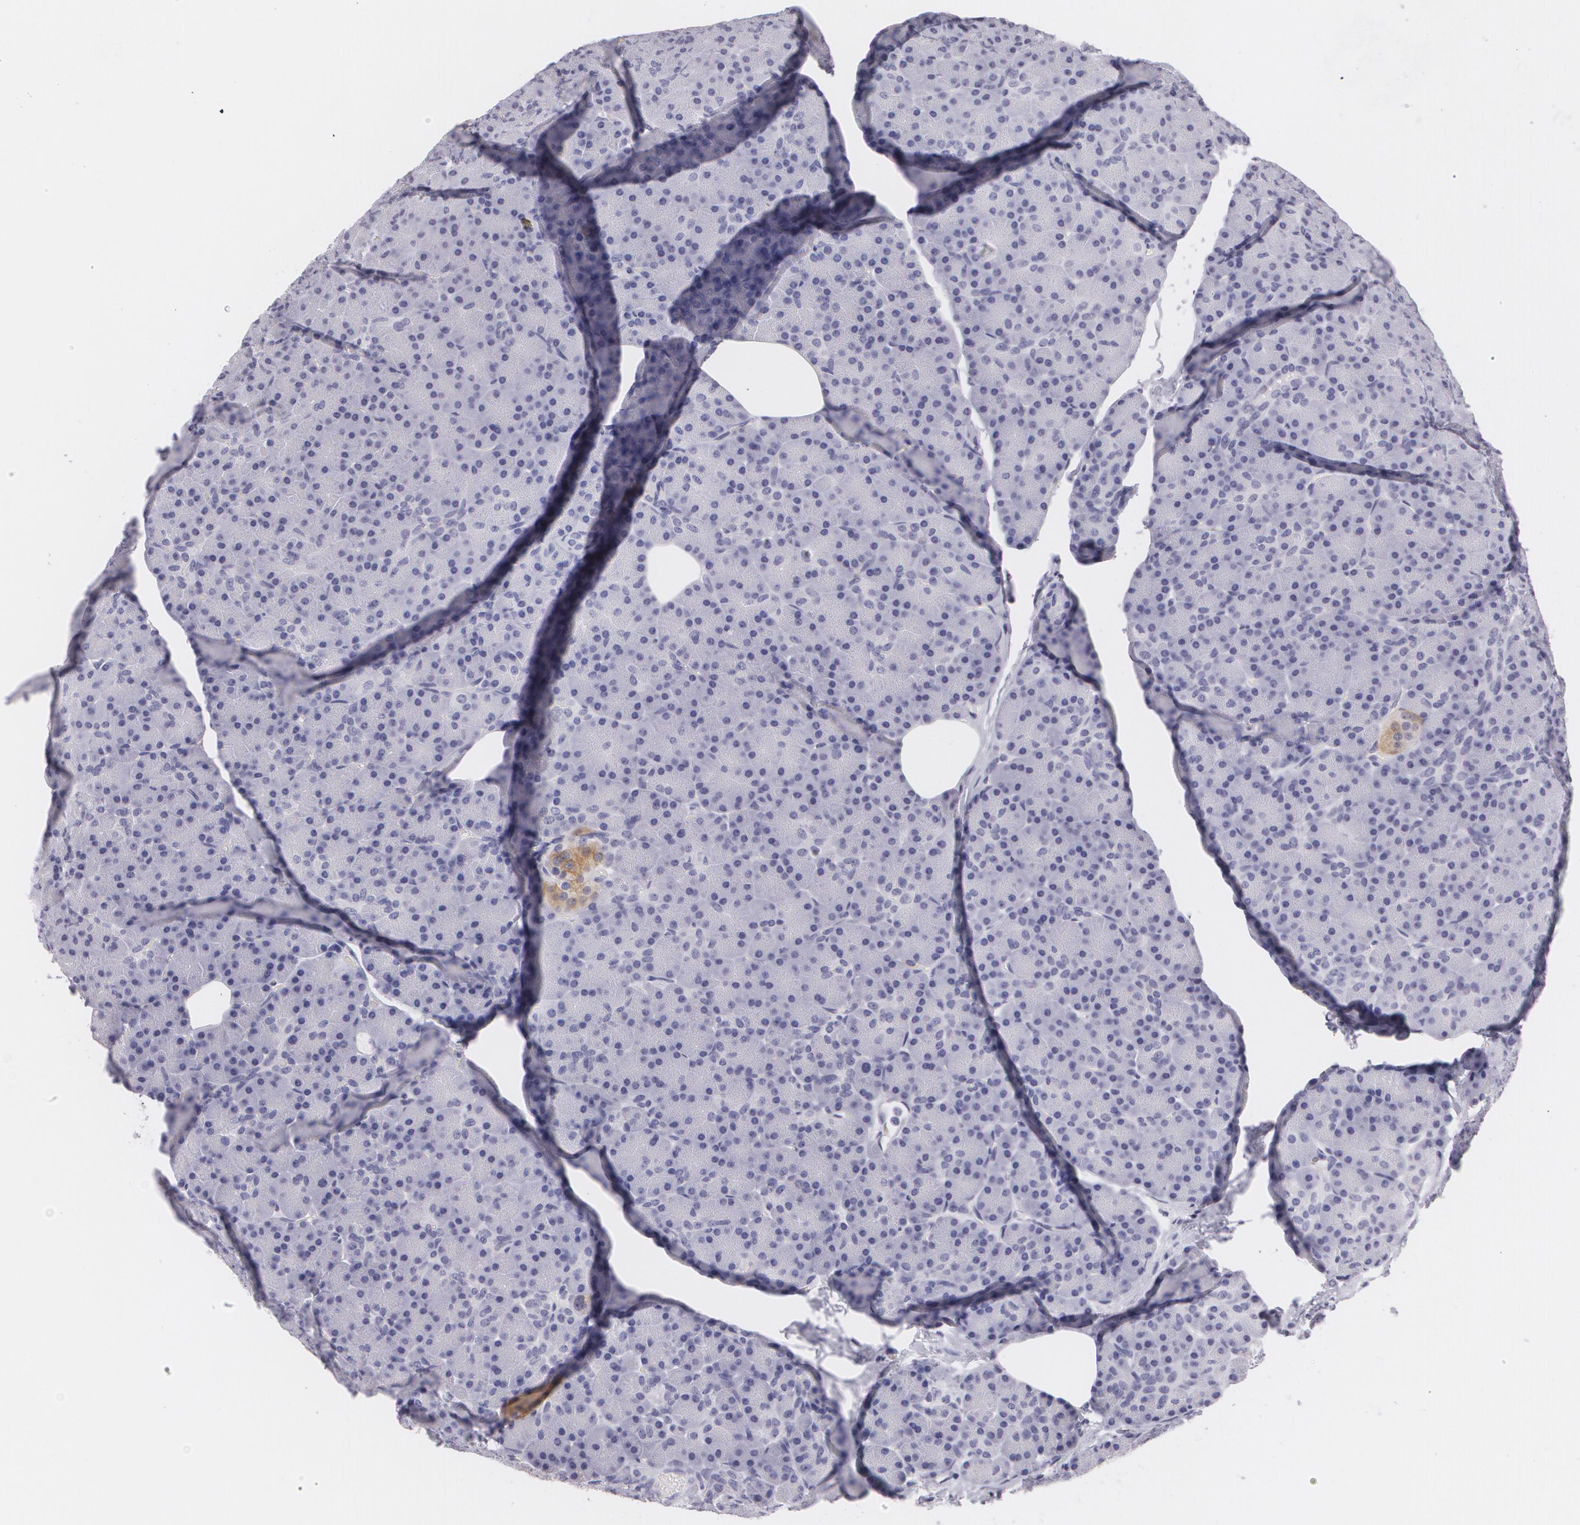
{"staining": {"intensity": "negative", "quantity": "none", "location": "none"}, "tissue": "pancreas", "cell_type": "Exocrine glandular cells", "image_type": "normal", "snomed": [{"axis": "morphology", "description": "Normal tissue, NOS"}, {"axis": "topography", "description": "Pancreas"}], "caption": "The photomicrograph demonstrates no staining of exocrine glandular cells in normal pancreas.", "gene": "MAP2", "patient": {"sex": "female", "age": 43}}